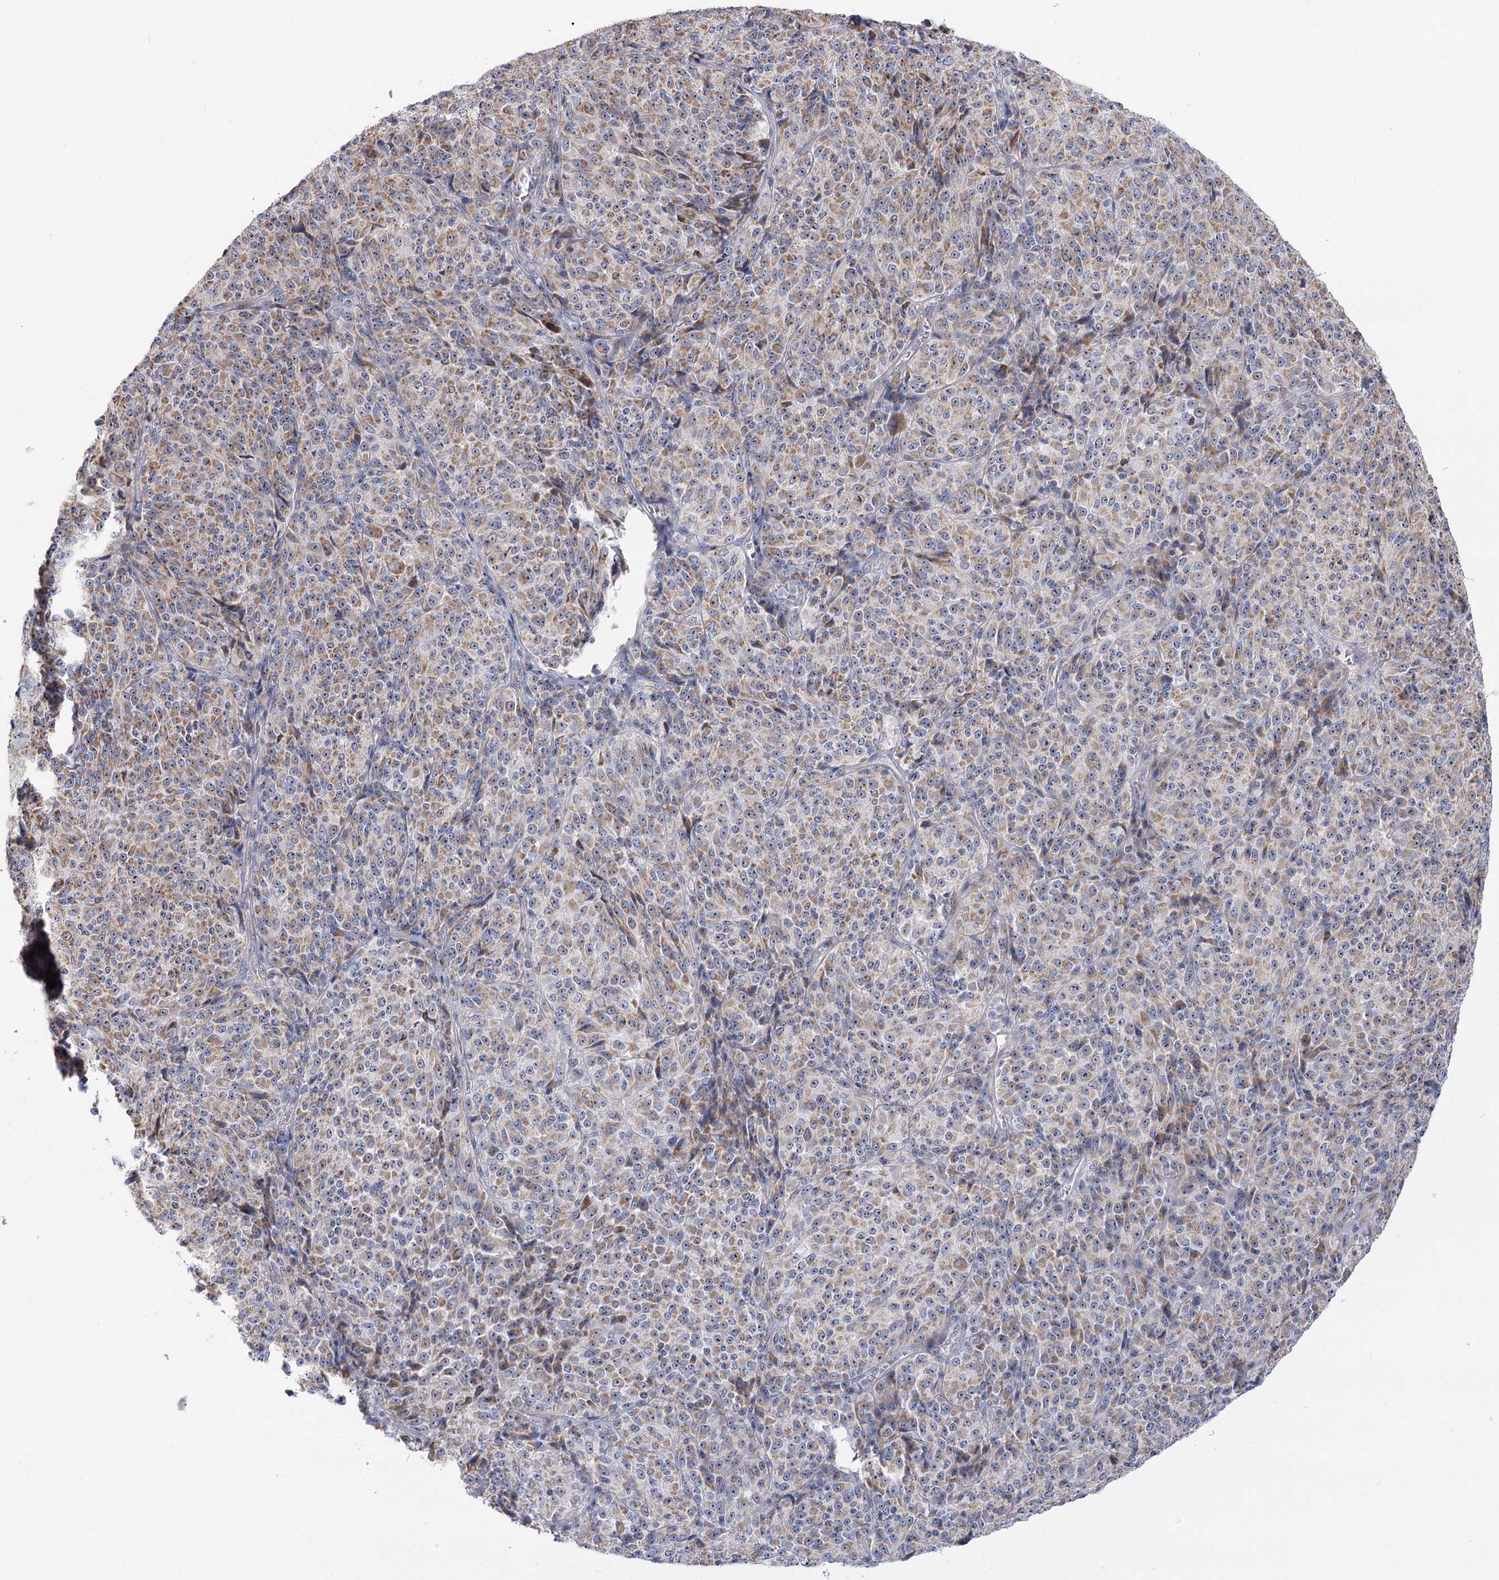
{"staining": {"intensity": "moderate", "quantity": "25%-75%", "location": "cytoplasmic/membranous,nuclear"}, "tissue": "melanoma", "cell_type": "Tumor cells", "image_type": "cancer", "snomed": [{"axis": "morphology", "description": "Malignant melanoma, Metastatic site"}, {"axis": "topography", "description": "Brain"}], "caption": "A medium amount of moderate cytoplasmic/membranous and nuclear expression is present in about 25%-75% of tumor cells in malignant melanoma (metastatic site) tissue.", "gene": "SUOX", "patient": {"sex": "female", "age": 56}}